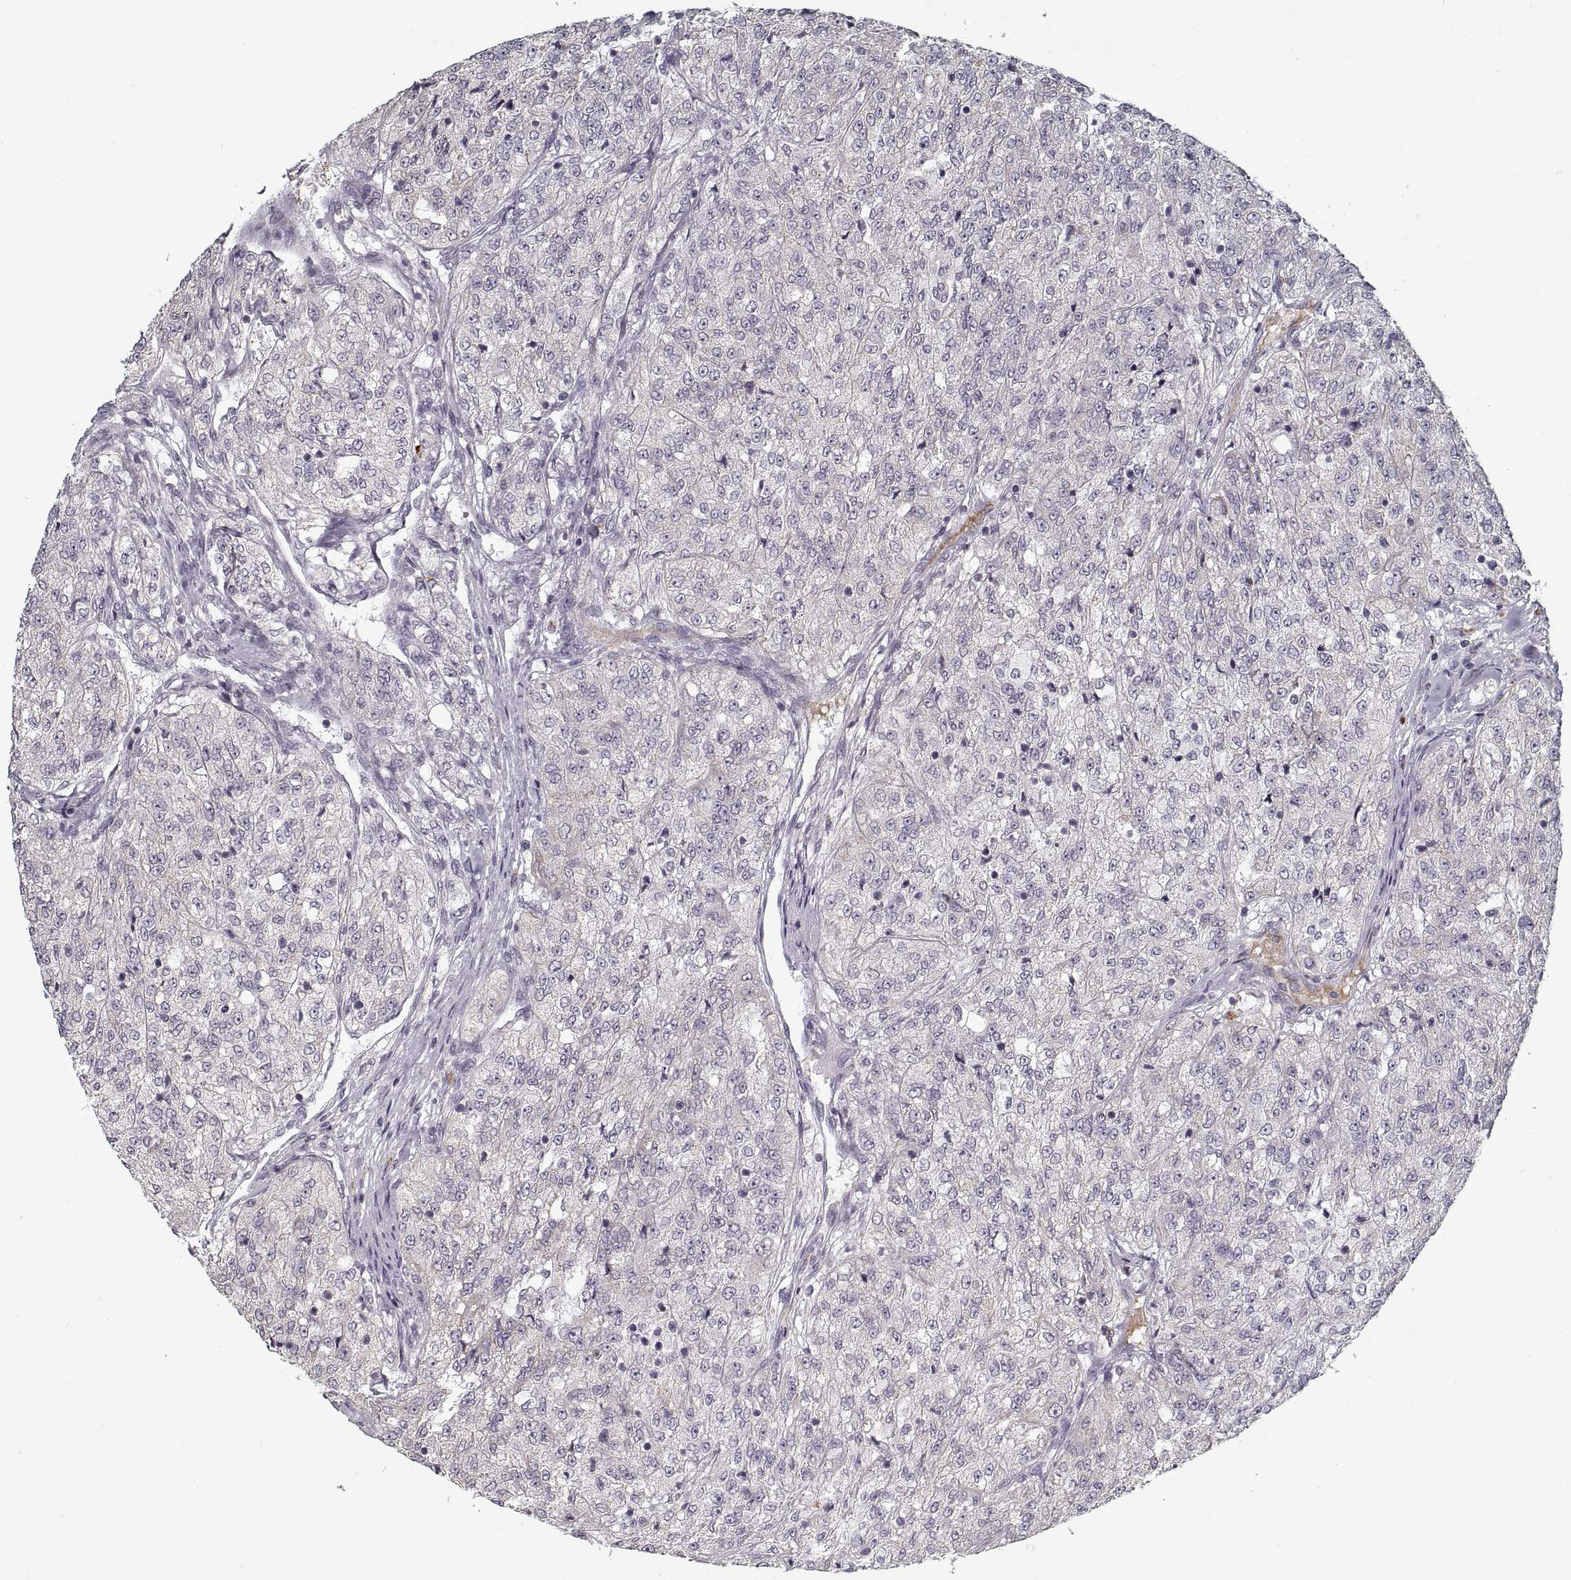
{"staining": {"intensity": "negative", "quantity": "none", "location": "none"}, "tissue": "renal cancer", "cell_type": "Tumor cells", "image_type": "cancer", "snomed": [{"axis": "morphology", "description": "Adenocarcinoma, NOS"}, {"axis": "topography", "description": "Kidney"}], "caption": "Image shows no significant protein staining in tumor cells of renal cancer (adenocarcinoma).", "gene": "GAD2", "patient": {"sex": "female", "age": 63}}